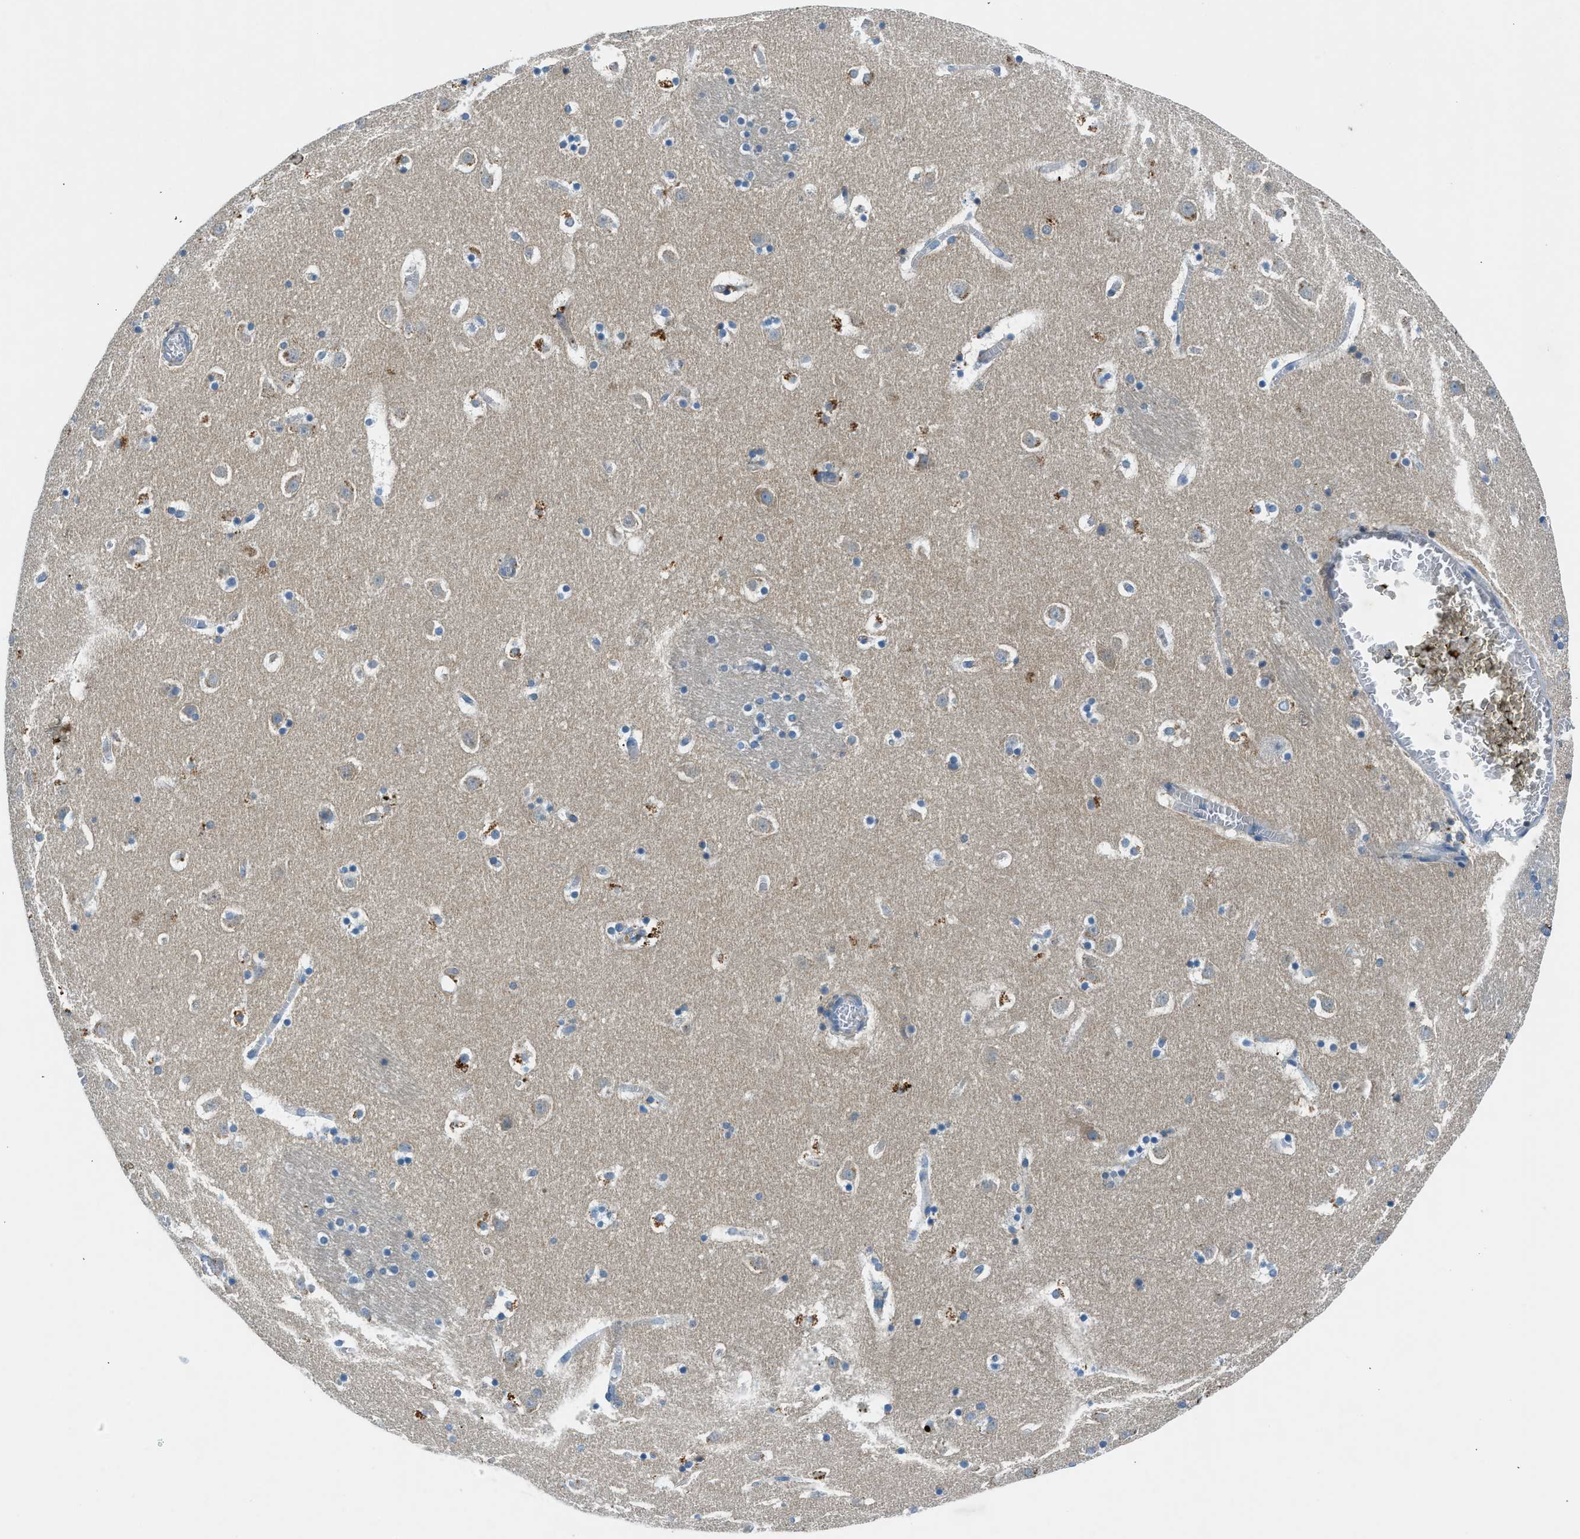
{"staining": {"intensity": "strong", "quantity": "<25%", "location": "cytoplasmic/membranous"}, "tissue": "caudate", "cell_type": "Glial cells", "image_type": "normal", "snomed": [{"axis": "morphology", "description": "Normal tissue, NOS"}, {"axis": "topography", "description": "Lateral ventricle wall"}], "caption": "Immunohistochemical staining of unremarkable caudate exhibits strong cytoplasmic/membranous protein expression in approximately <25% of glial cells.", "gene": "BMP1", "patient": {"sex": "male", "age": 45}}